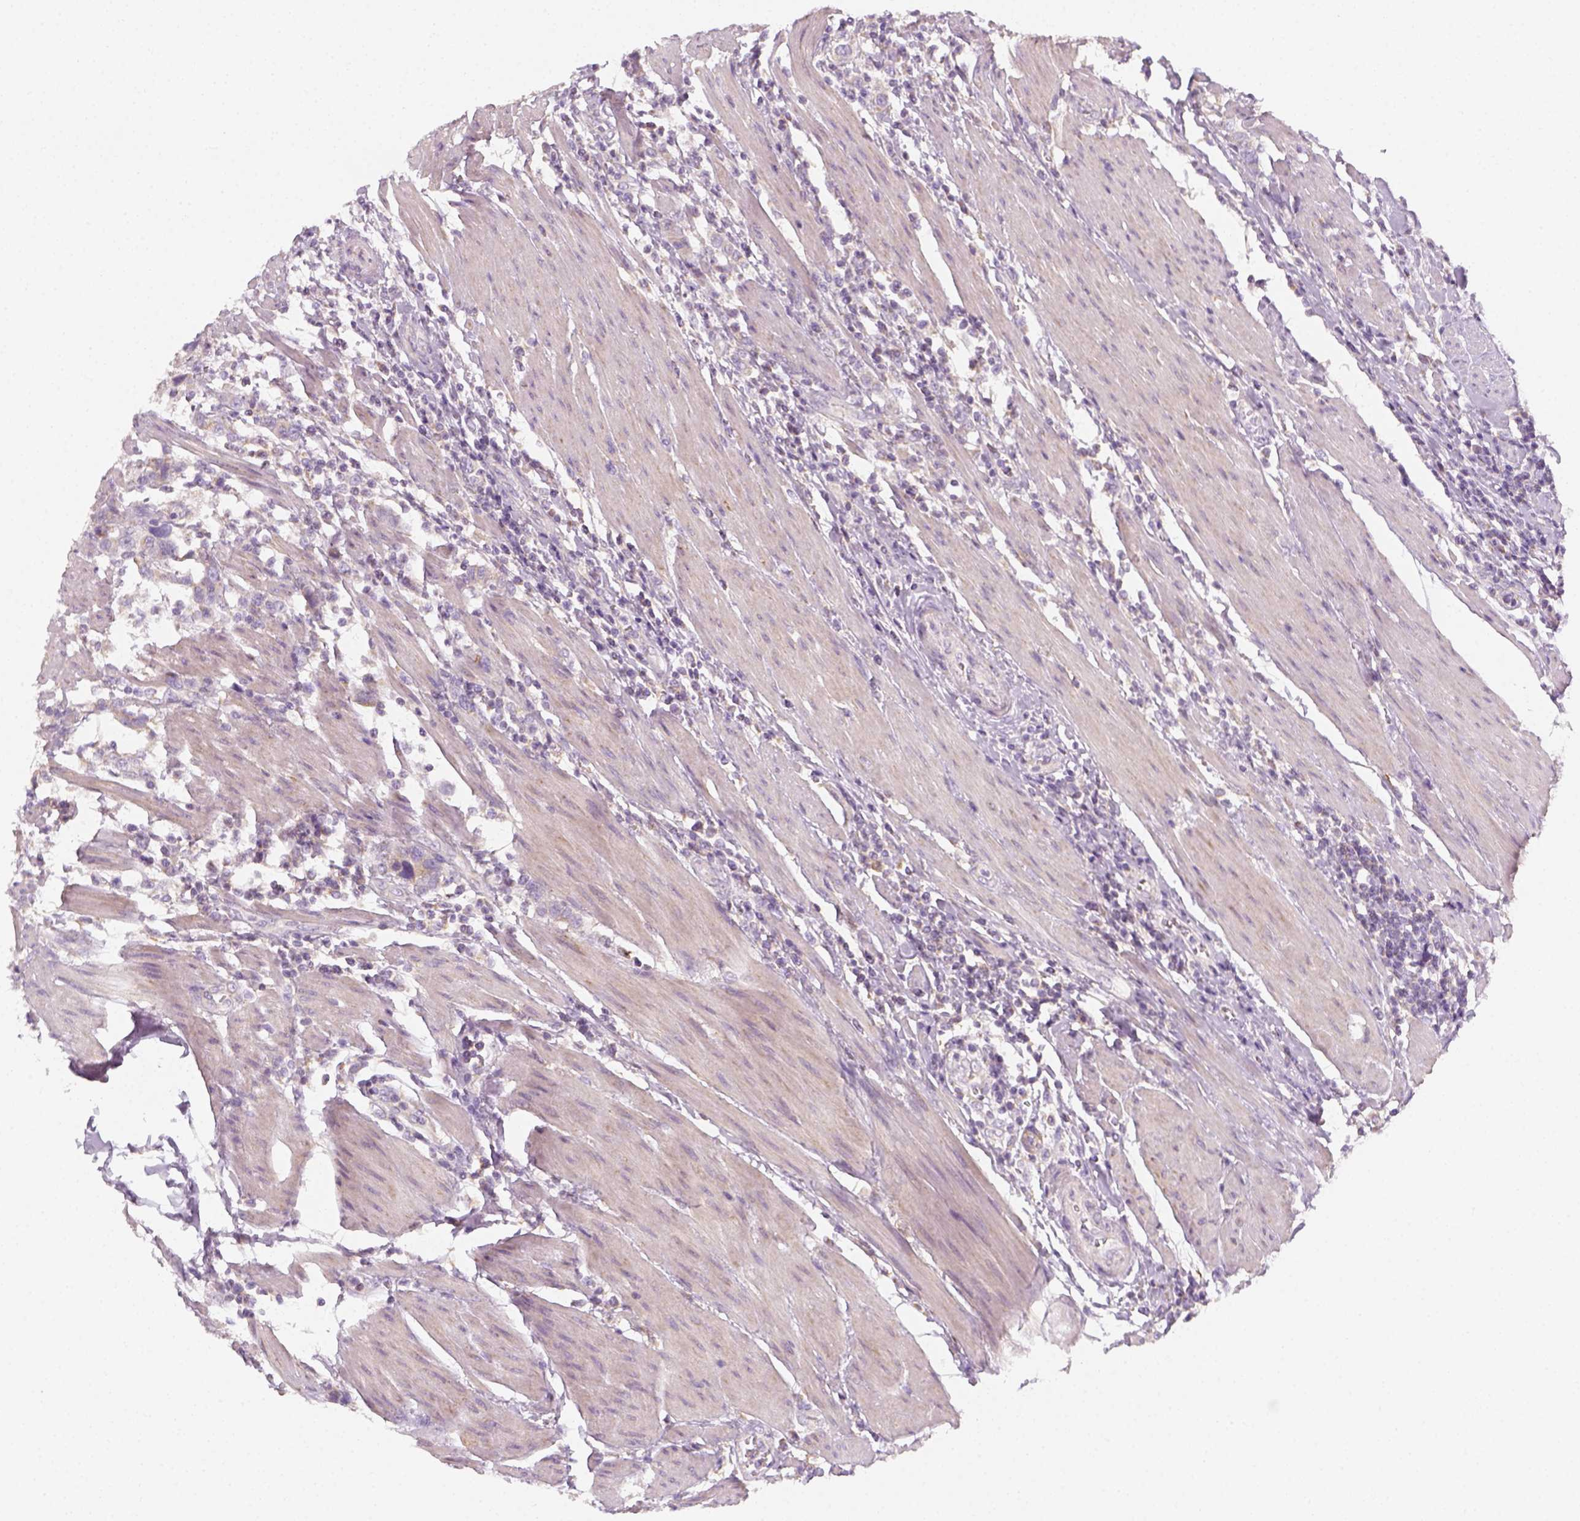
{"staining": {"intensity": "negative", "quantity": "none", "location": "none"}, "tissue": "urothelial cancer", "cell_type": "Tumor cells", "image_type": "cancer", "snomed": [{"axis": "morphology", "description": "Urothelial carcinoma, High grade"}, {"axis": "topography", "description": "Urinary bladder"}], "caption": "Immunohistochemistry image of high-grade urothelial carcinoma stained for a protein (brown), which displays no positivity in tumor cells.", "gene": "AWAT2", "patient": {"sex": "female", "age": 58}}